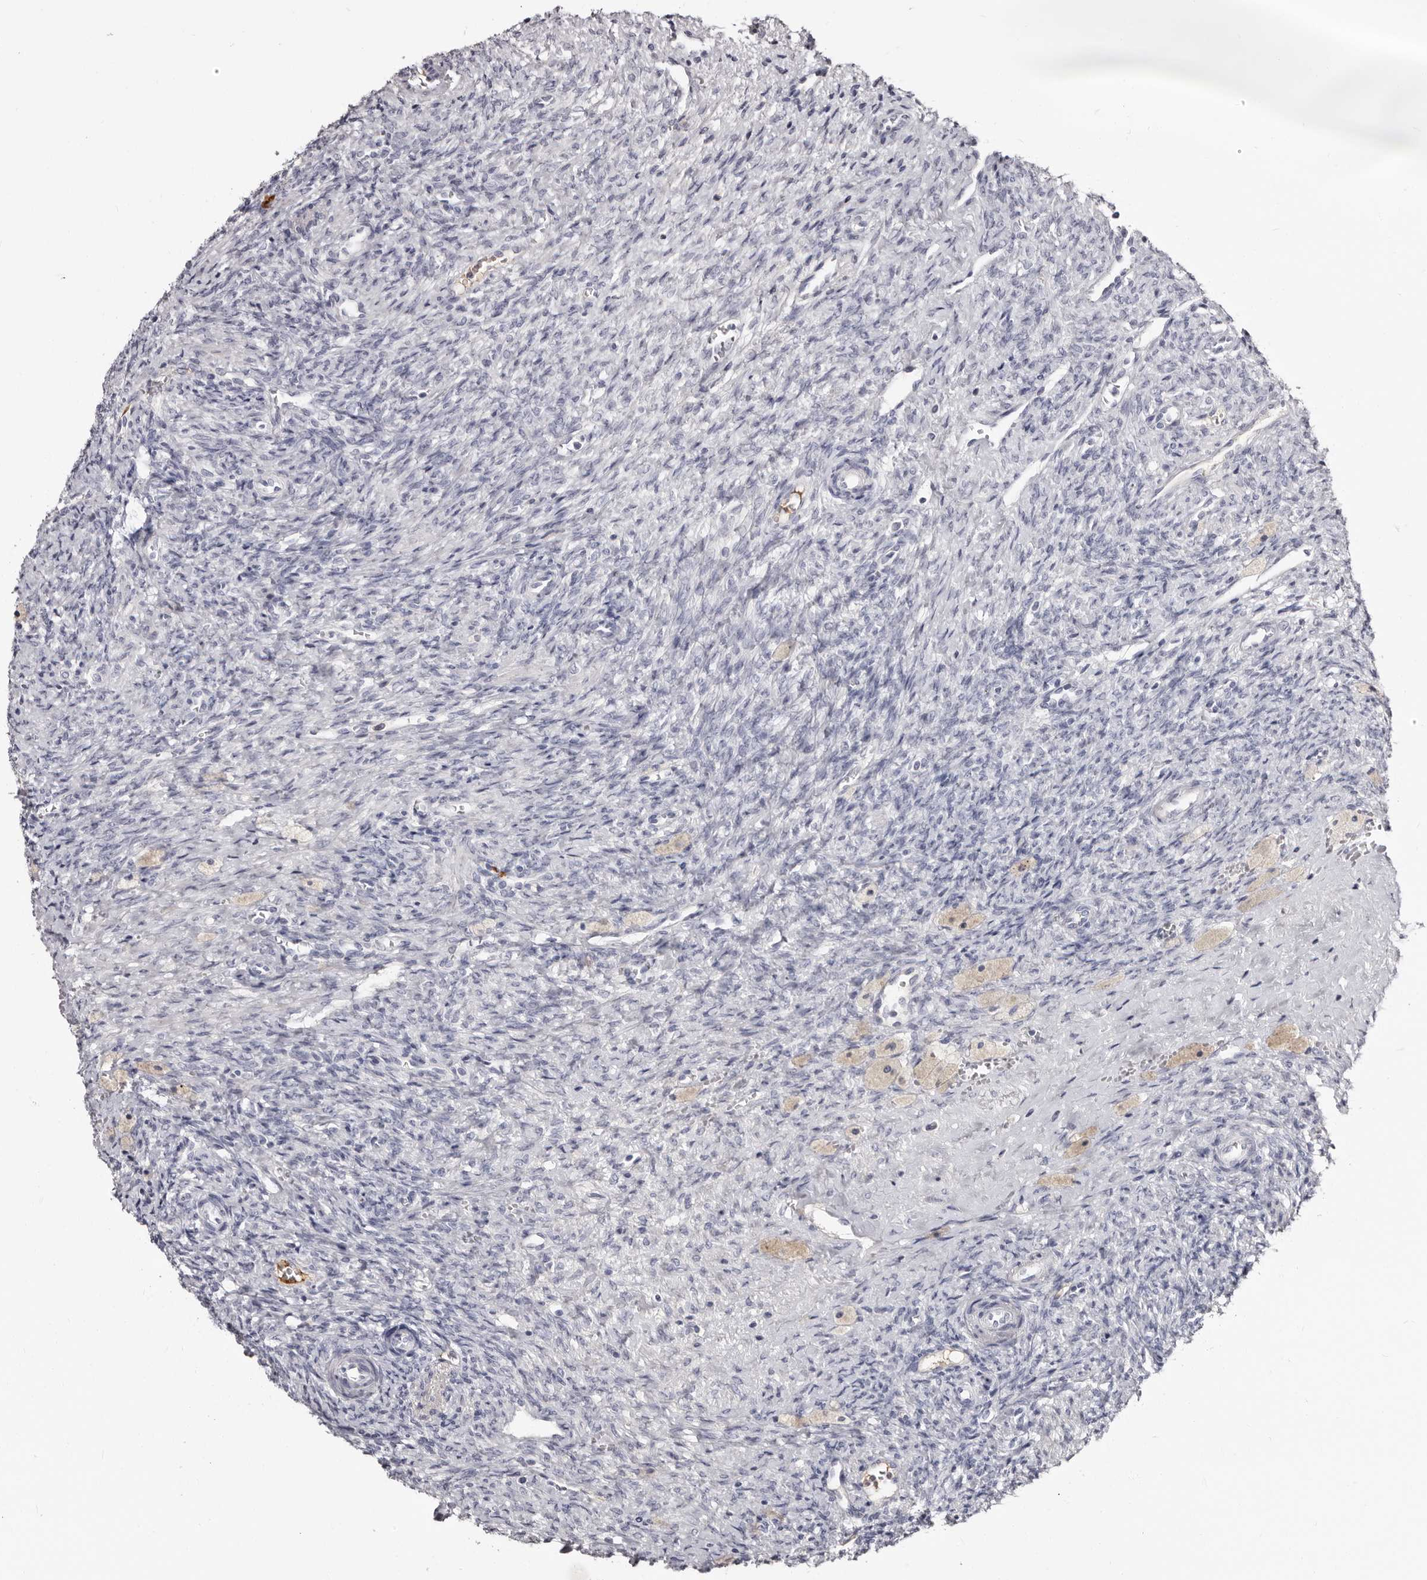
{"staining": {"intensity": "negative", "quantity": "none", "location": "none"}, "tissue": "ovary", "cell_type": "Follicle cells", "image_type": "normal", "snomed": [{"axis": "morphology", "description": "Normal tissue, NOS"}, {"axis": "topography", "description": "Ovary"}], "caption": "Protein analysis of benign ovary displays no significant staining in follicle cells. (DAB immunohistochemistry (IHC), high magnification).", "gene": "TBC1D22B", "patient": {"sex": "female", "age": 41}}